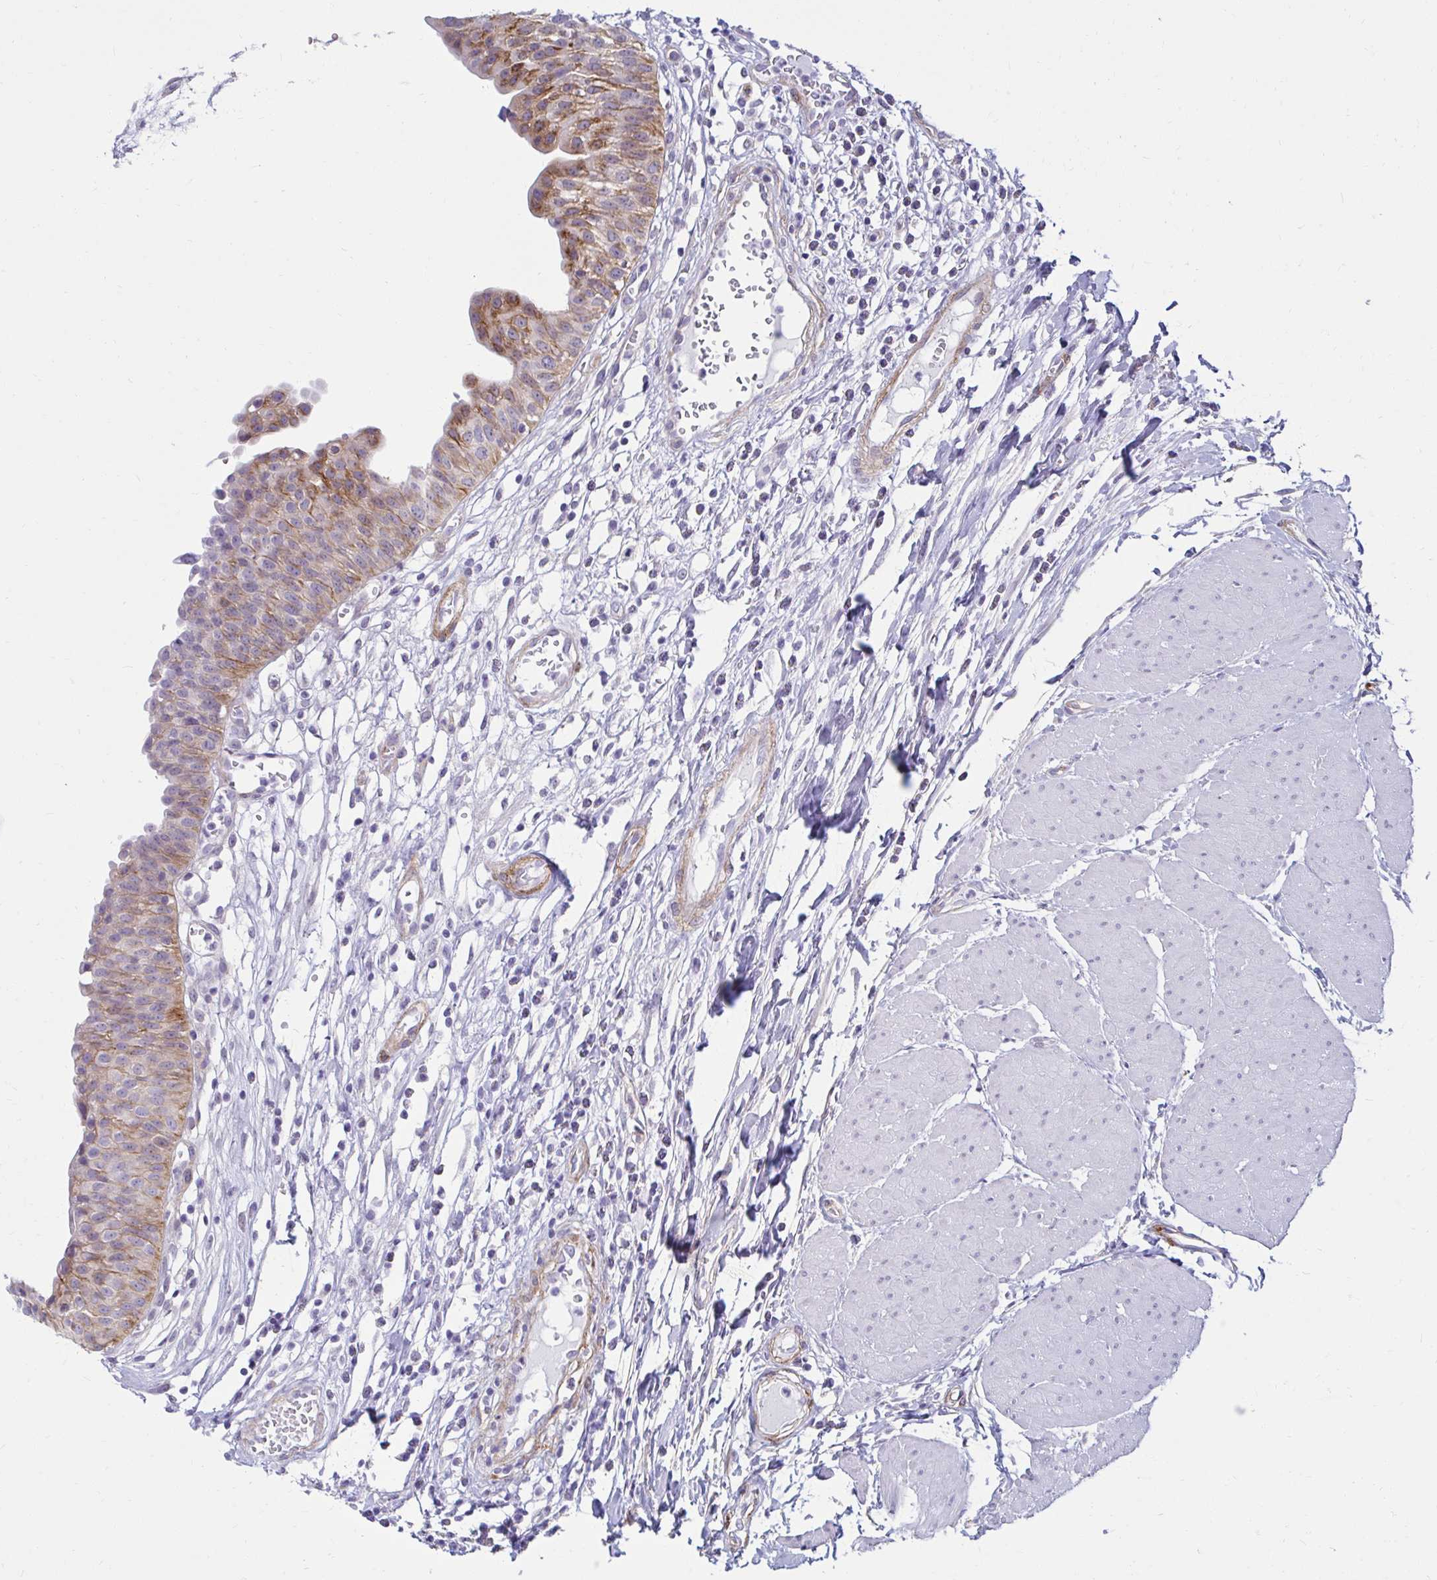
{"staining": {"intensity": "moderate", "quantity": "25%-75%", "location": "cytoplasmic/membranous"}, "tissue": "urinary bladder", "cell_type": "Urothelial cells", "image_type": "normal", "snomed": [{"axis": "morphology", "description": "Normal tissue, NOS"}, {"axis": "topography", "description": "Urinary bladder"}], "caption": "Benign urinary bladder was stained to show a protein in brown. There is medium levels of moderate cytoplasmic/membranous positivity in about 25%-75% of urothelial cells. (IHC, brightfield microscopy, high magnification).", "gene": "ANKRD62", "patient": {"sex": "male", "age": 64}}